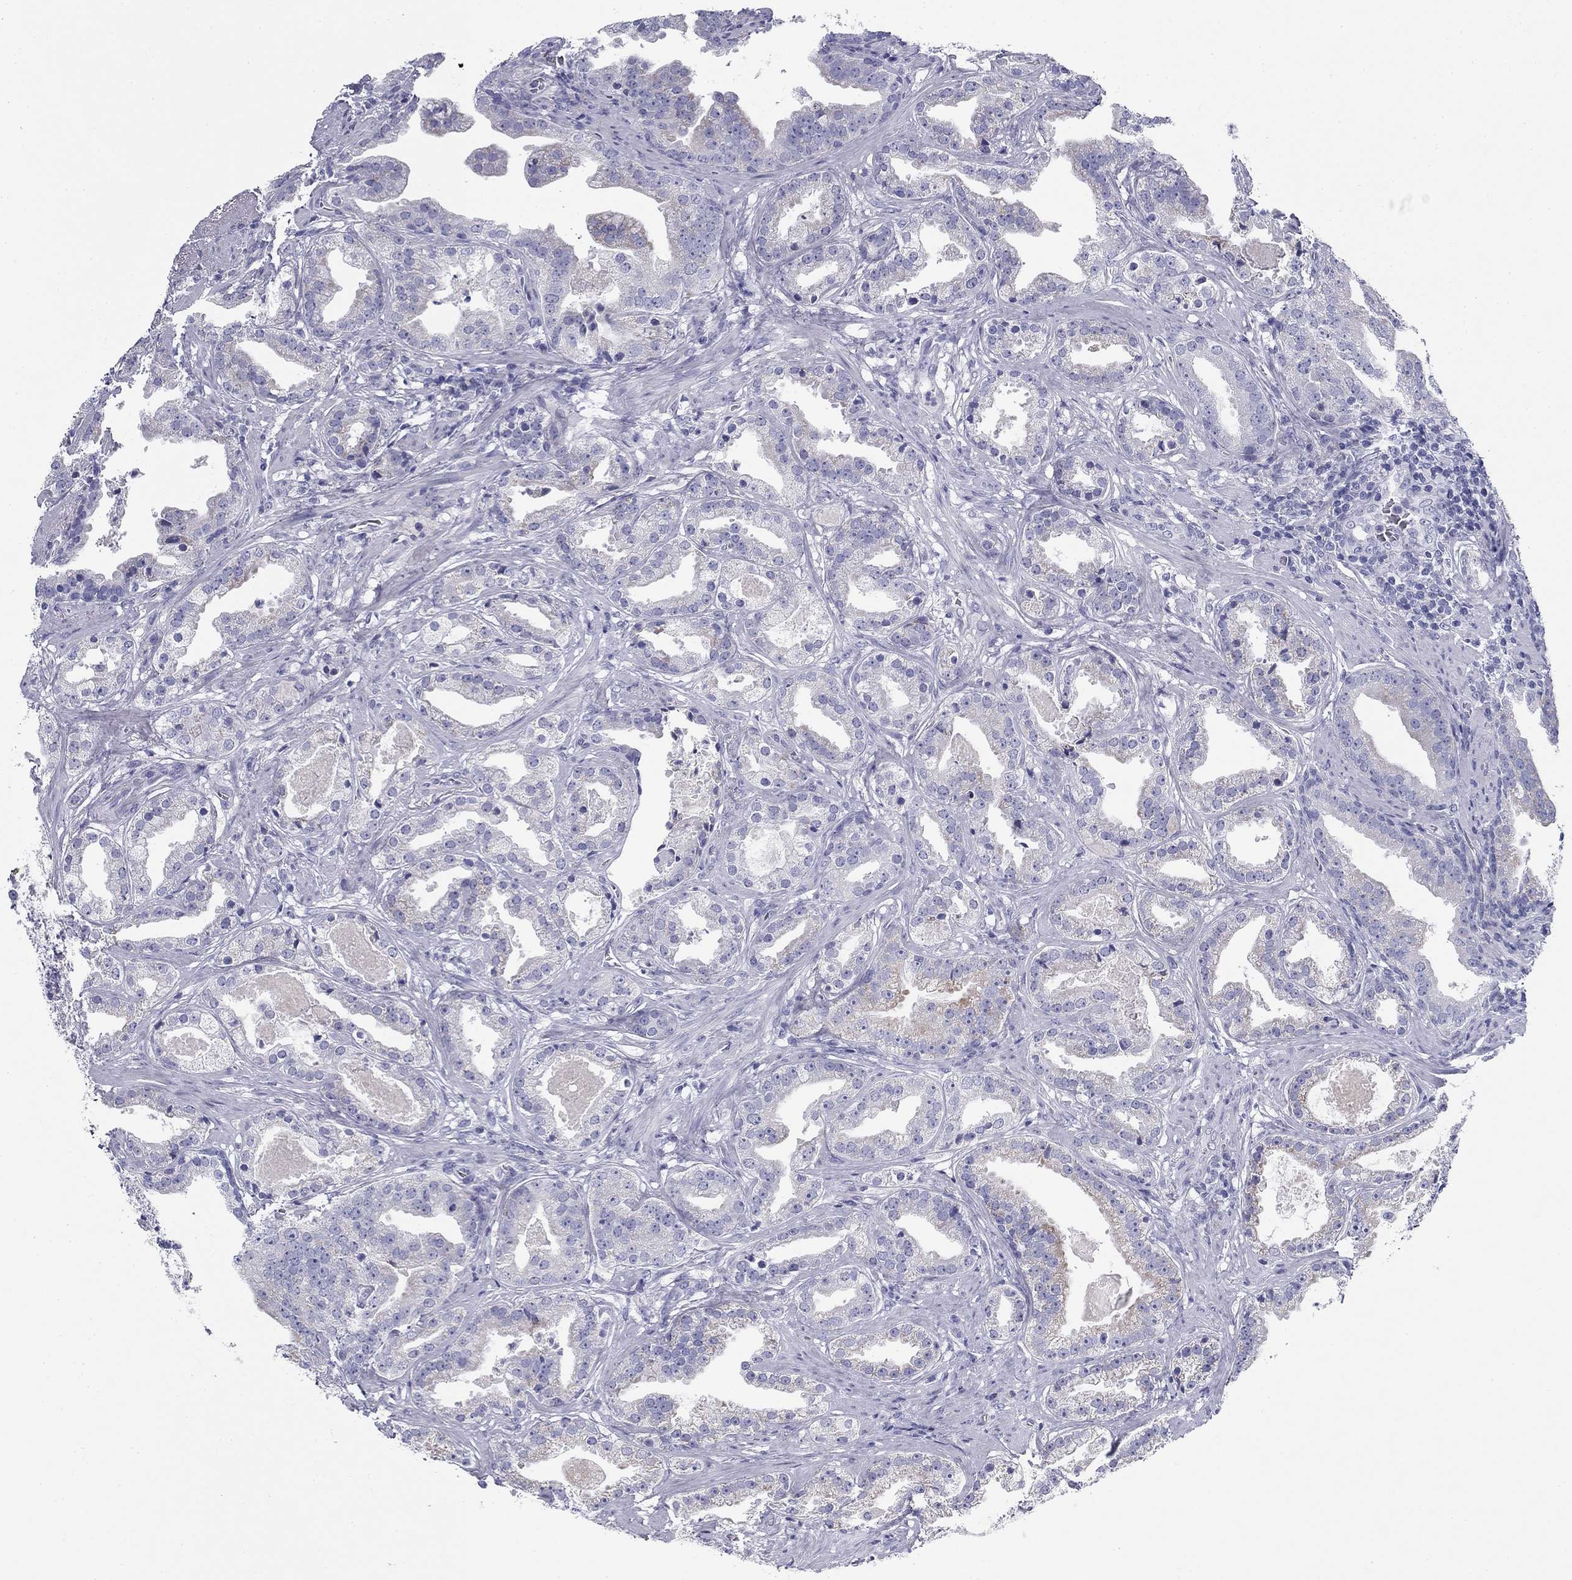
{"staining": {"intensity": "weak", "quantity": "<25%", "location": "cytoplasmic/membranous"}, "tissue": "prostate cancer", "cell_type": "Tumor cells", "image_type": "cancer", "snomed": [{"axis": "morphology", "description": "Adenocarcinoma, NOS"}, {"axis": "morphology", "description": "Adenocarcinoma, High grade"}, {"axis": "topography", "description": "Prostate"}], "caption": "High magnification brightfield microscopy of prostate cancer (adenocarcinoma) stained with DAB (3,3'-diaminobenzidine) (brown) and counterstained with hematoxylin (blue): tumor cells show no significant staining.", "gene": "ZP2", "patient": {"sex": "male", "age": 64}}